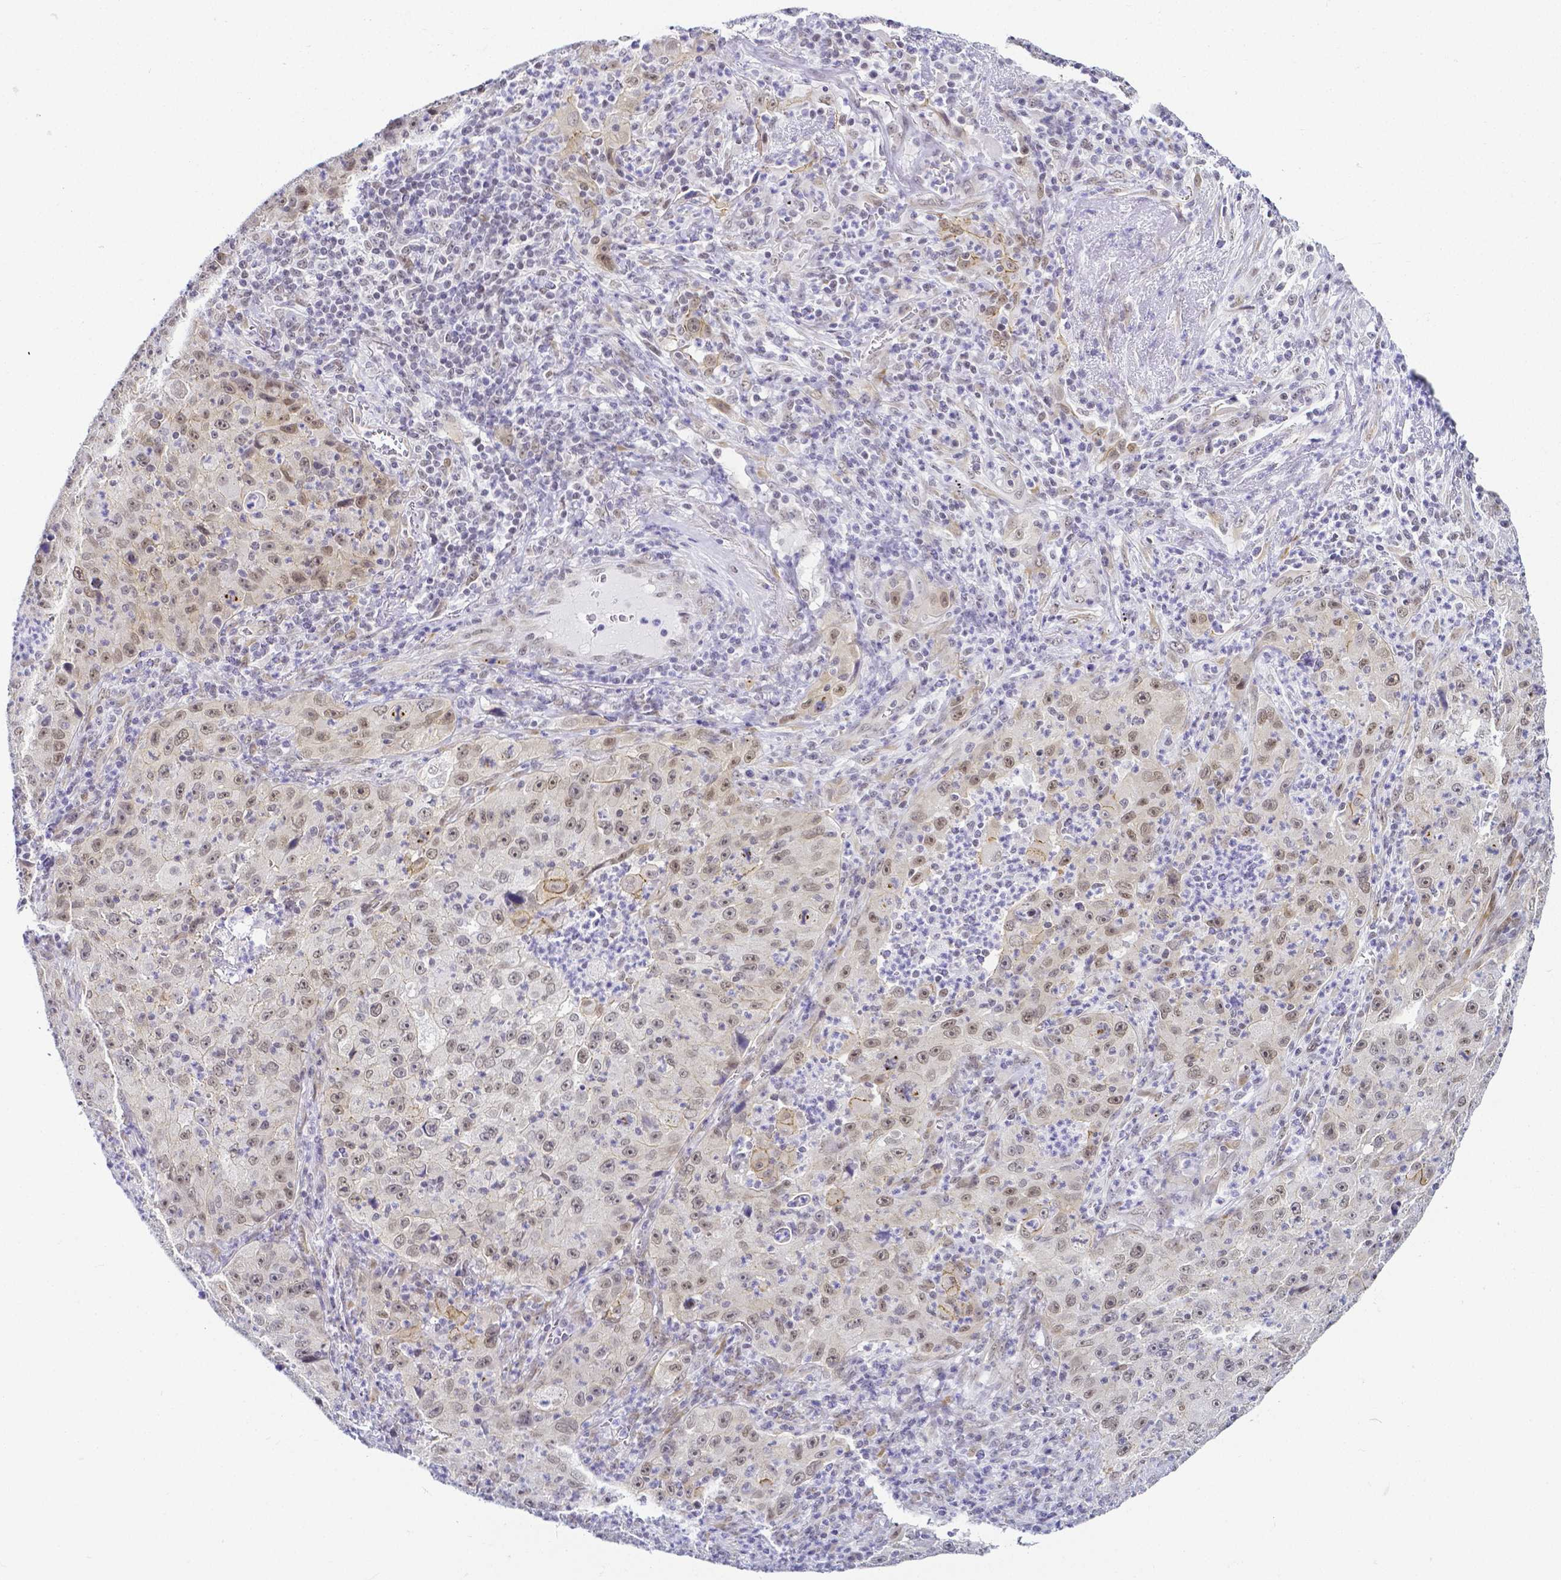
{"staining": {"intensity": "weak", "quantity": "25%-75%", "location": "cytoplasmic/membranous,nuclear"}, "tissue": "lung cancer", "cell_type": "Tumor cells", "image_type": "cancer", "snomed": [{"axis": "morphology", "description": "Squamous cell carcinoma, NOS"}, {"axis": "topography", "description": "Lung"}], "caption": "IHC (DAB (3,3'-diaminobenzidine)) staining of lung cancer (squamous cell carcinoma) shows weak cytoplasmic/membranous and nuclear protein positivity in approximately 25%-75% of tumor cells.", "gene": "FAM83G", "patient": {"sex": "male", "age": 71}}